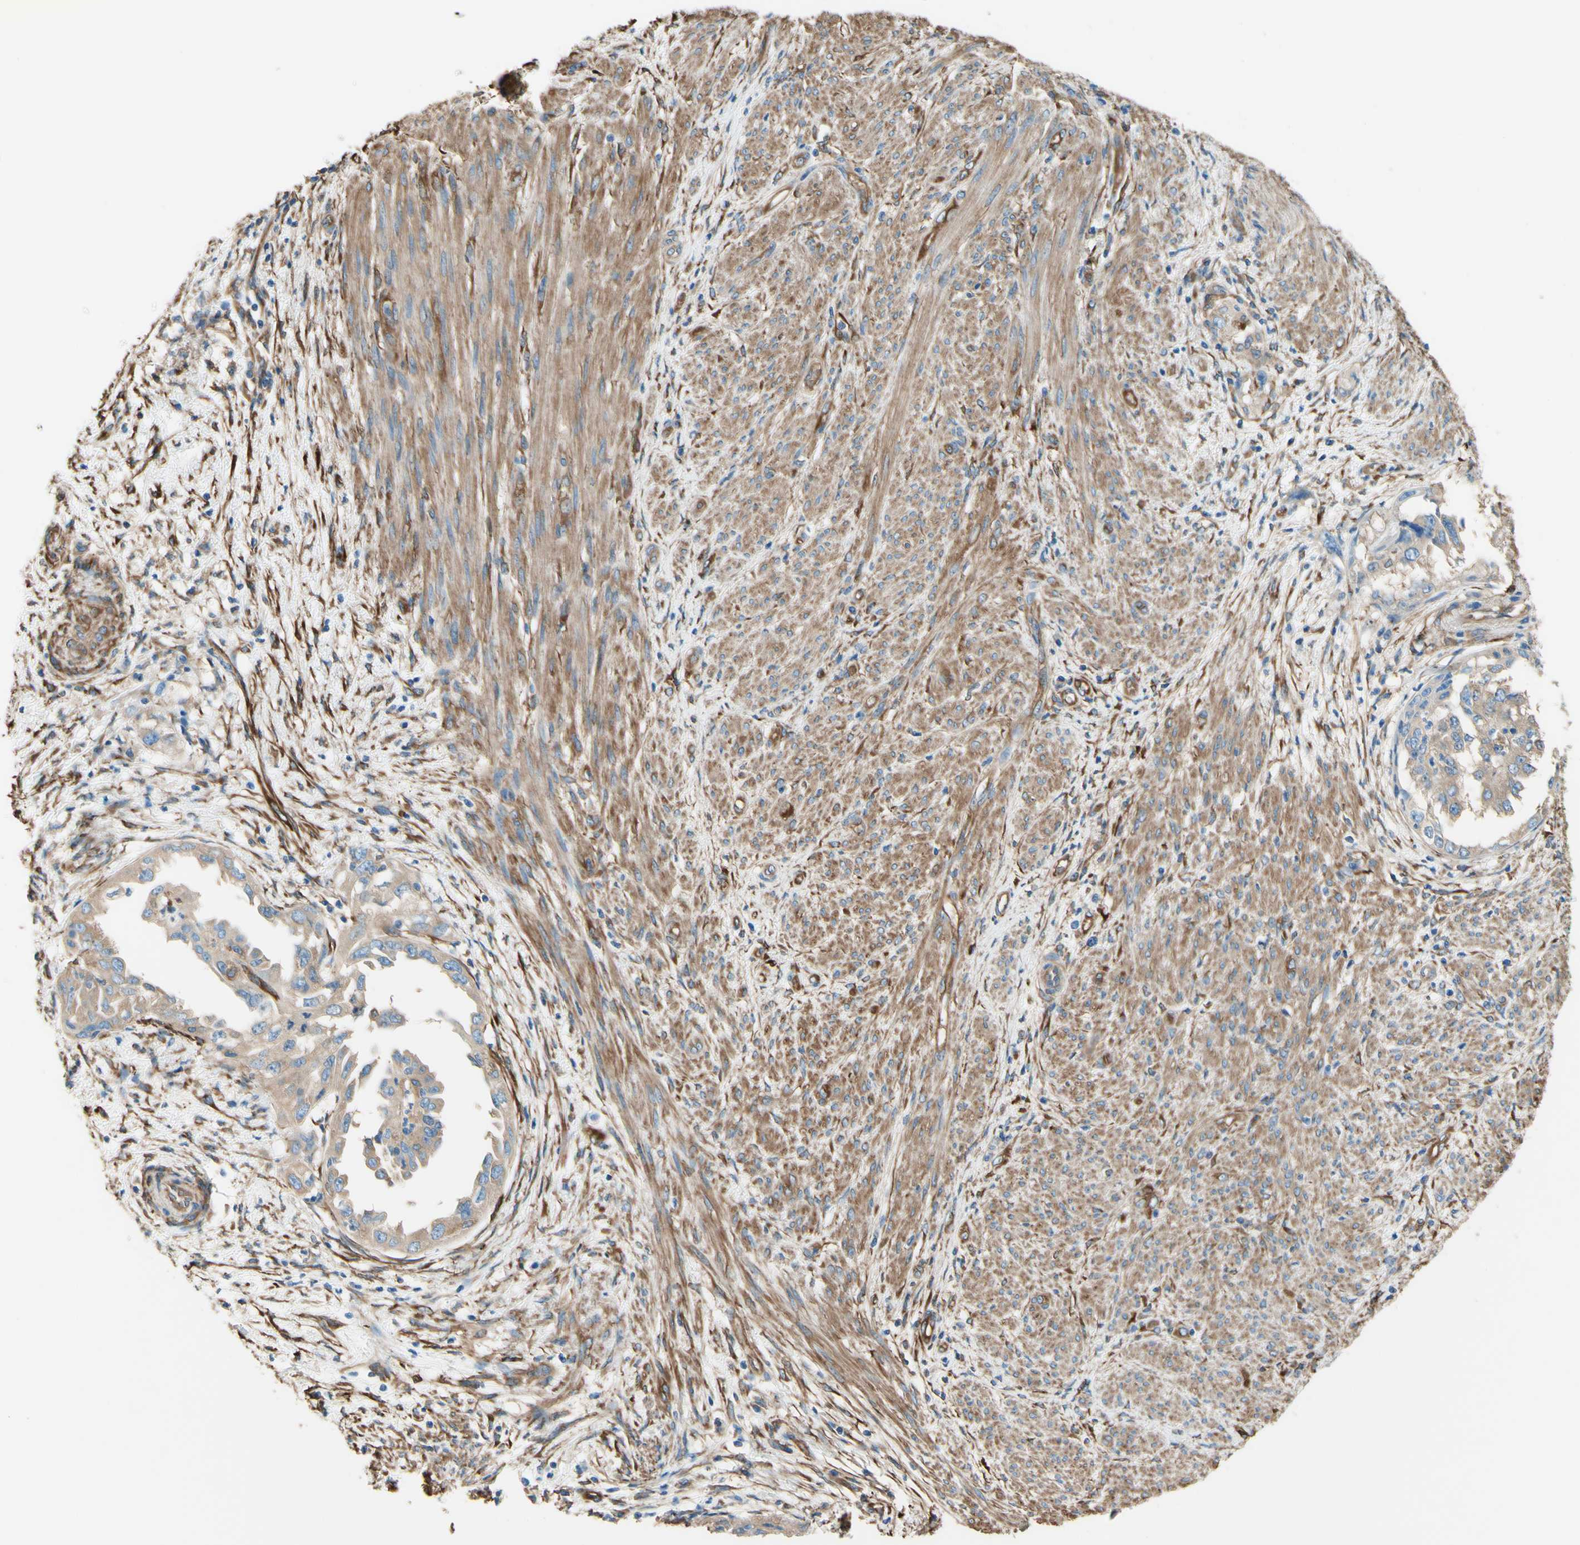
{"staining": {"intensity": "weak", "quantity": ">75%", "location": "cytoplasmic/membranous"}, "tissue": "endometrial cancer", "cell_type": "Tumor cells", "image_type": "cancer", "snomed": [{"axis": "morphology", "description": "Adenocarcinoma, NOS"}, {"axis": "topography", "description": "Endometrium"}], "caption": "The photomicrograph displays staining of adenocarcinoma (endometrial), revealing weak cytoplasmic/membranous protein expression (brown color) within tumor cells. Immunohistochemistry (ihc) stains the protein of interest in brown and the nuclei are stained blue.", "gene": "DPYSL3", "patient": {"sex": "female", "age": 85}}